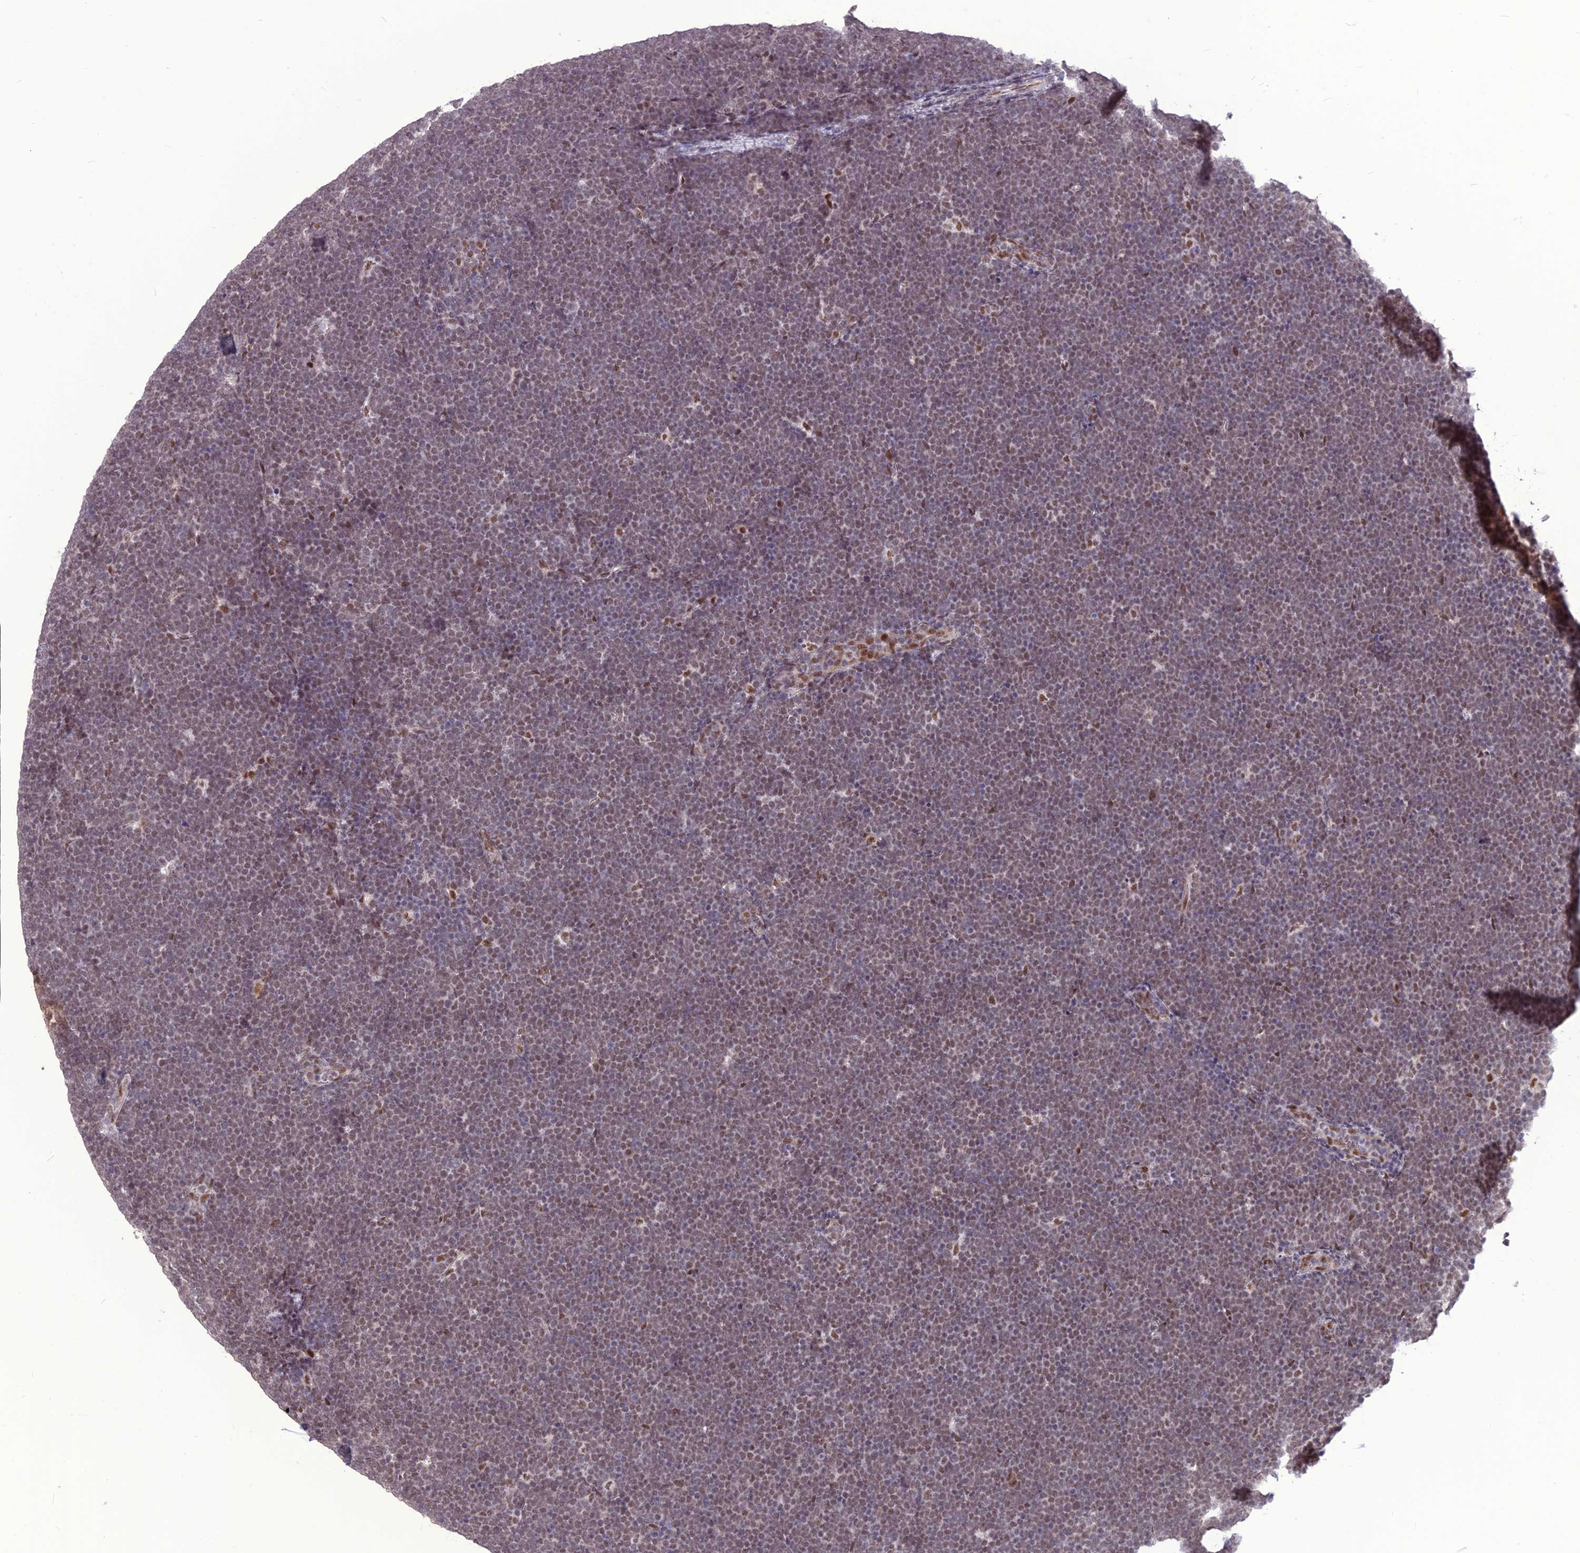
{"staining": {"intensity": "weak", "quantity": "25%-75%", "location": "nuclear"}, "tissue": "lymphoma", "cell_type": "Tumor cells", "image_type": "cancer", "snomed": [{"axis": "morphology", "description": "Malignant lymphoma, non-Hodgkin's type, High grade"}, {"axis": "topography", "description": "Lymph node"}], "caption": "This image reveals high-grade malignant lymphoma, non-Hodgkin's type stained with IHC to label a protein in brown. The nuclear of tumor cells show weak positivity for the protein. Nuclei are counter-stained blue.", "gene": "DIS3", "patient": {"sex": "male", "age": 13}}